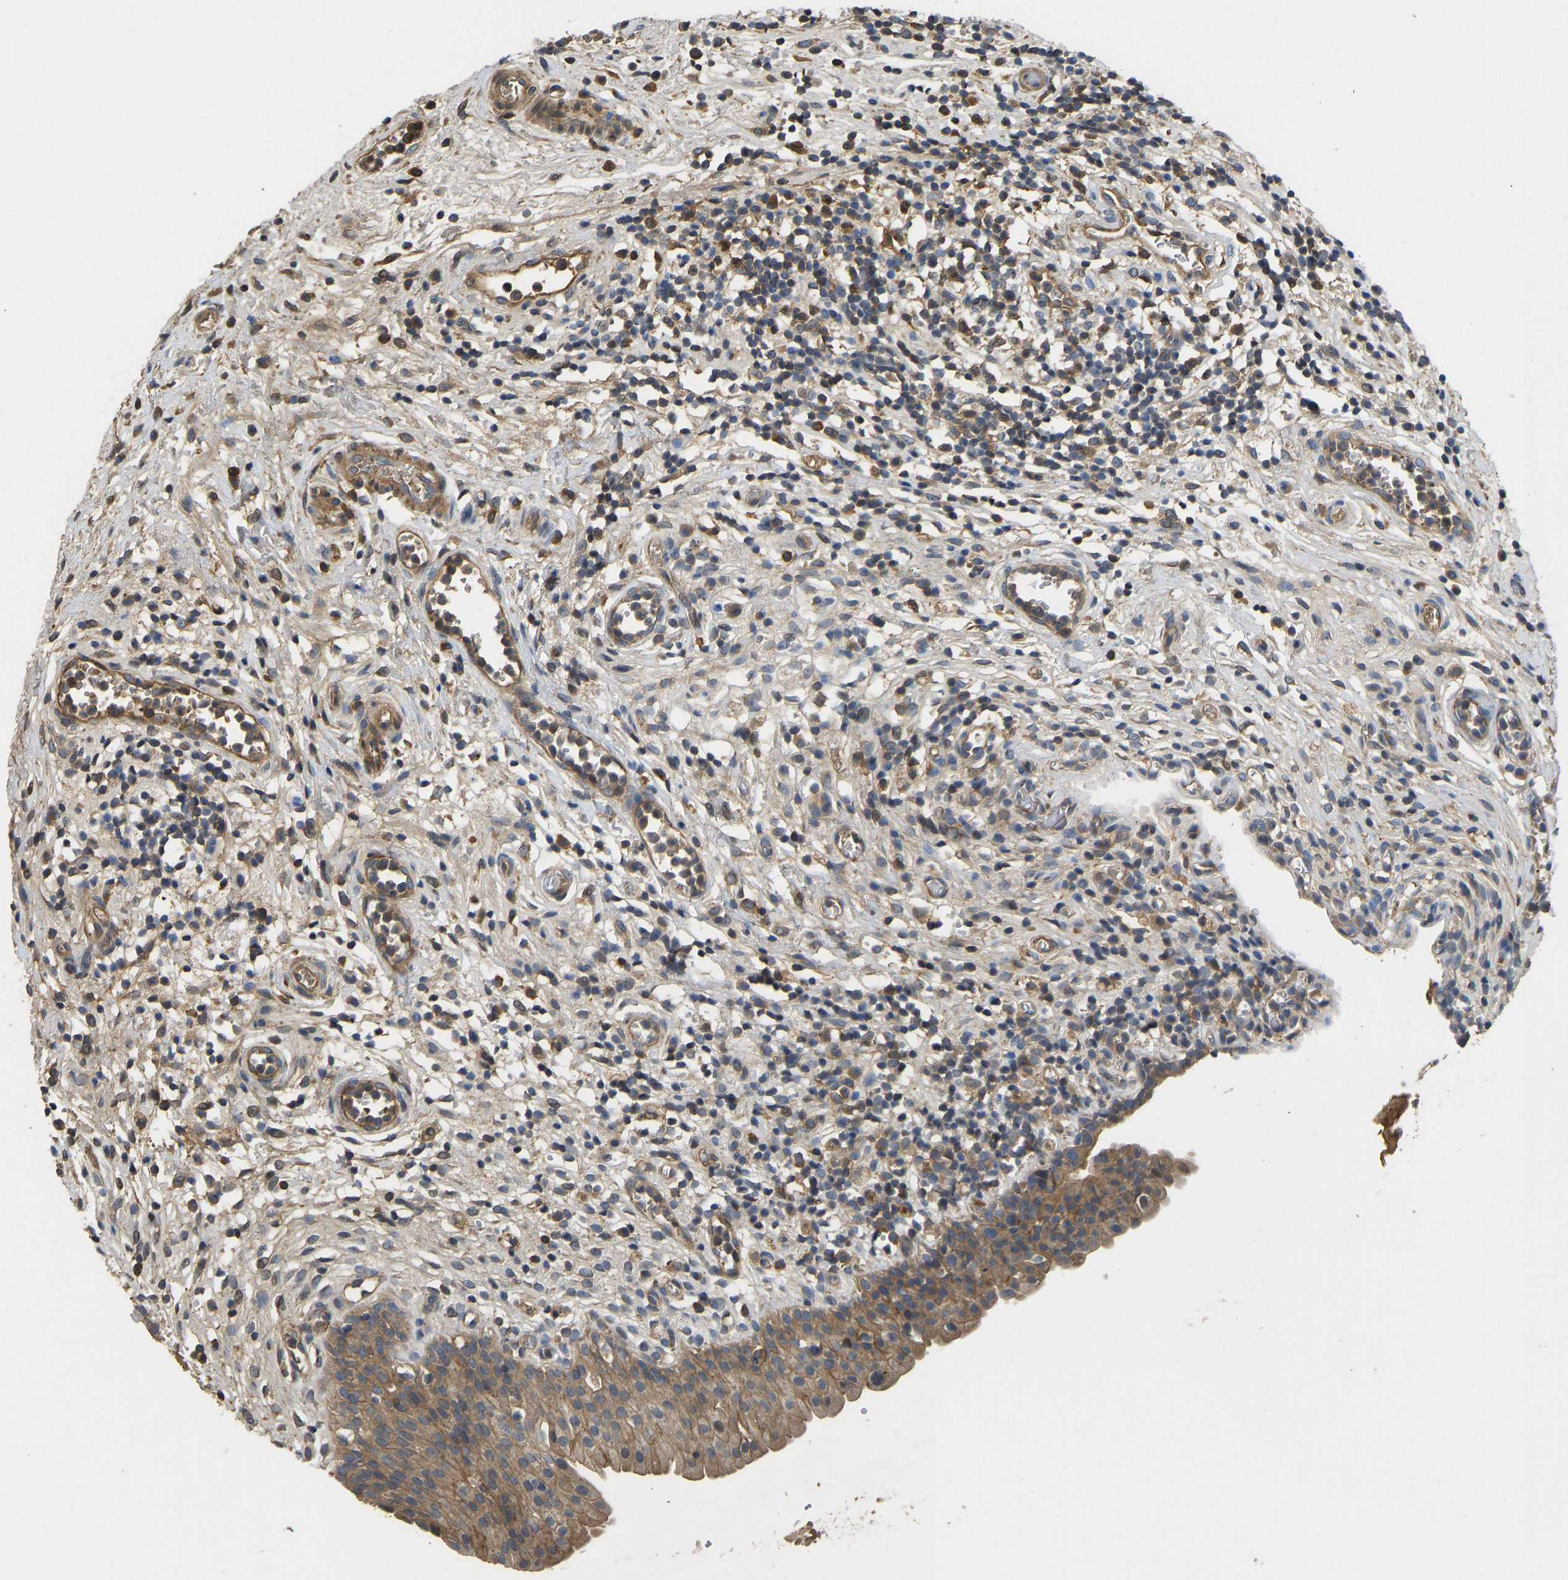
{"staining": {"intensity": "moderate", "quantity": ">75%", "location": "cytoplasmic/membranous"}, "tissue": "urinary bladder", "cell_type": "Urothelial cells", "image_type": "normal", "snomed": [{"axis": "morphology", "description": "Normal tissue, NOS"}, {"axis": "topography", "description": "Urinary bladder"}], "caption": "Unremarkable urinary bladder was stained to show a protein in brown. There is medium levels of moderate cytoplasmic/membranous positivity in approximately >75% of urothelial cells.", "gene": "VCPKMT", "patient": {"sex": "male", "age": 37}}